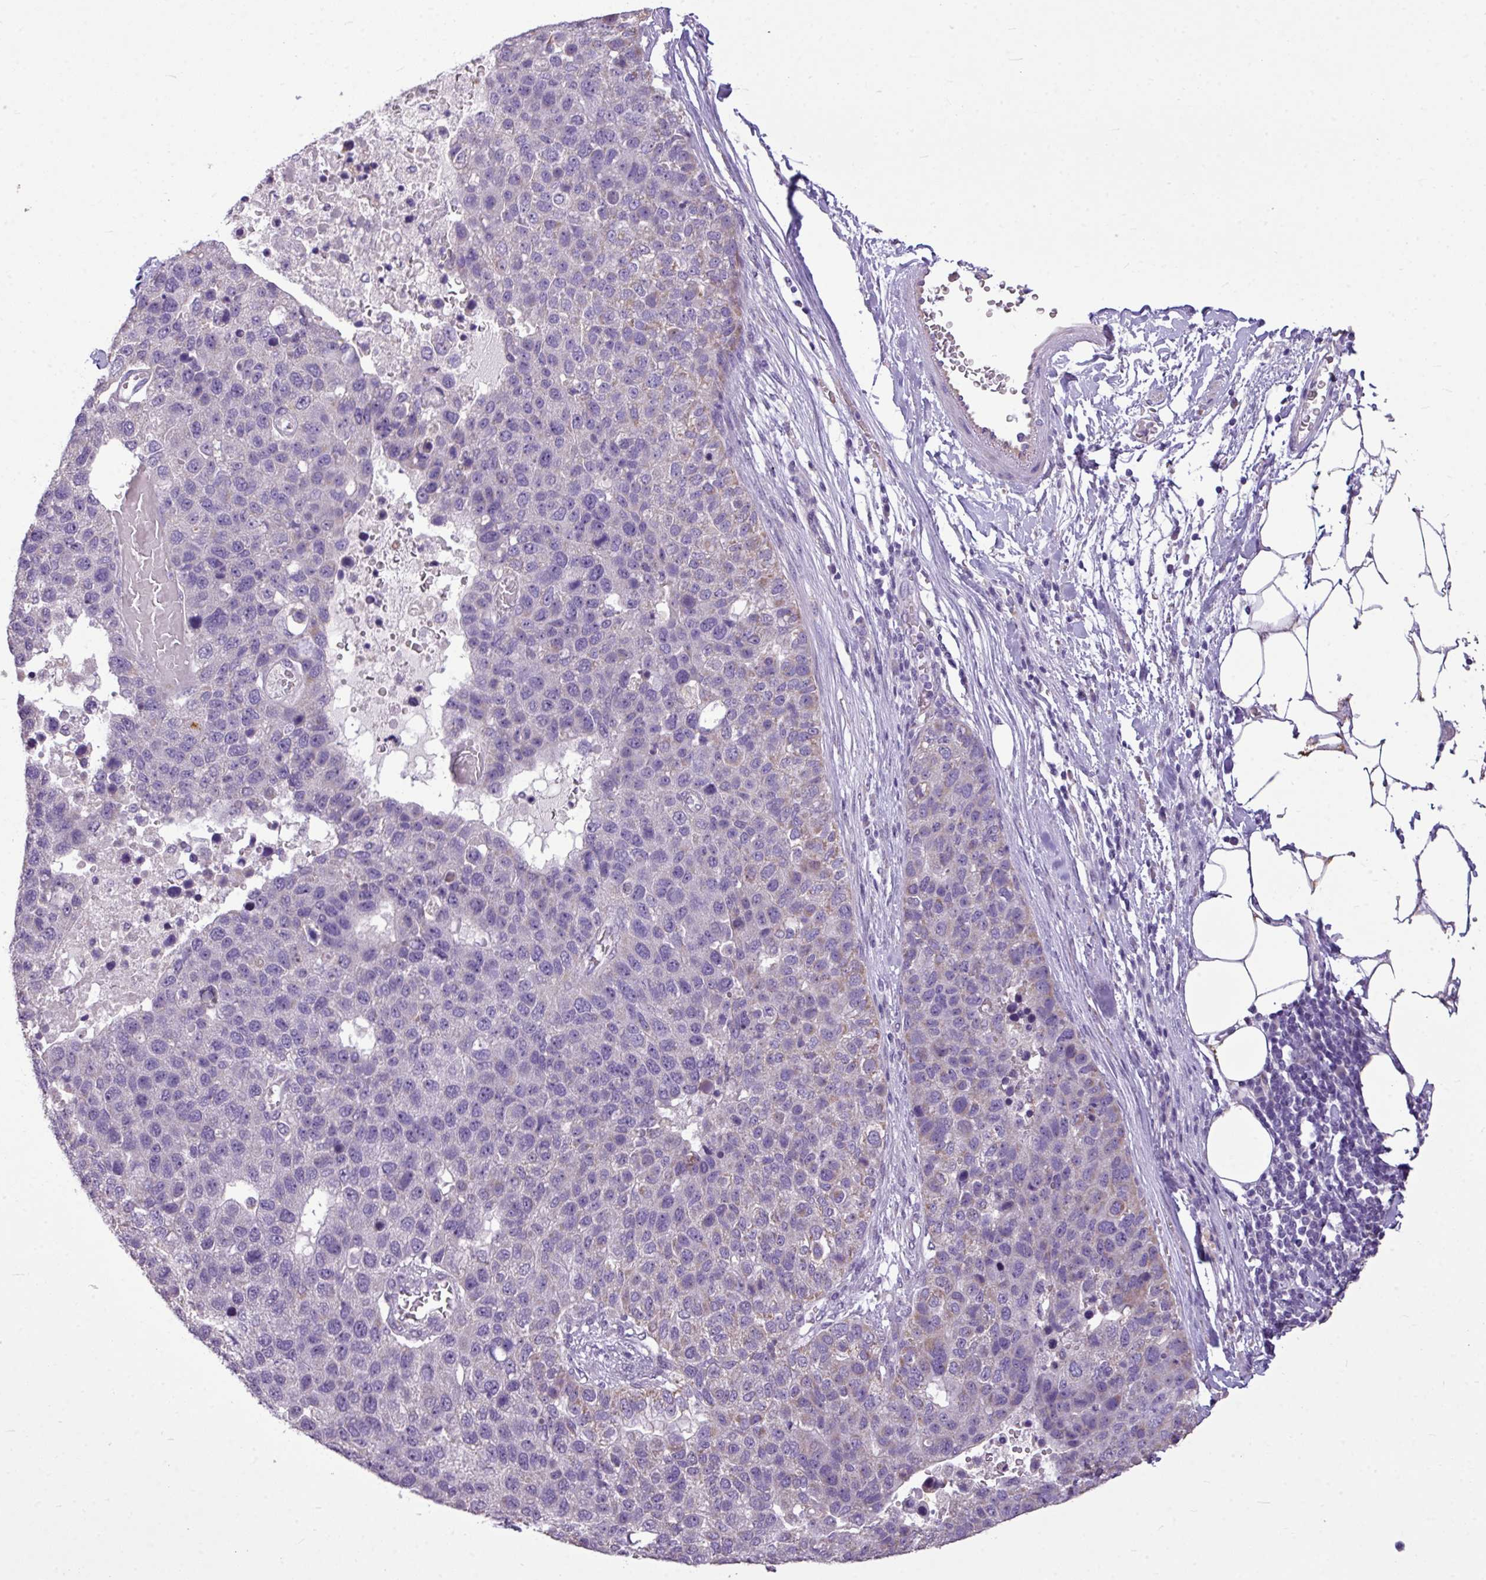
{"staining": {"intensity": "negative", "quantity": "none", "location": "none"}, "tissue": "pancreatic cancer", "cell_type": "Tumor cells", "image_type": "cancer", "snomed": [{"axis": "morphology", "description": "Adenocarcinoma, NOS"}, {"axis": "topography", "description": "Pancreas"}], "caption": "Immunohistochemical staining of pancreatic cancer exhibits no significant staining in tumor cells.", "gene": "ALDH2", "patient": {"sex": "female", "age": 61}}